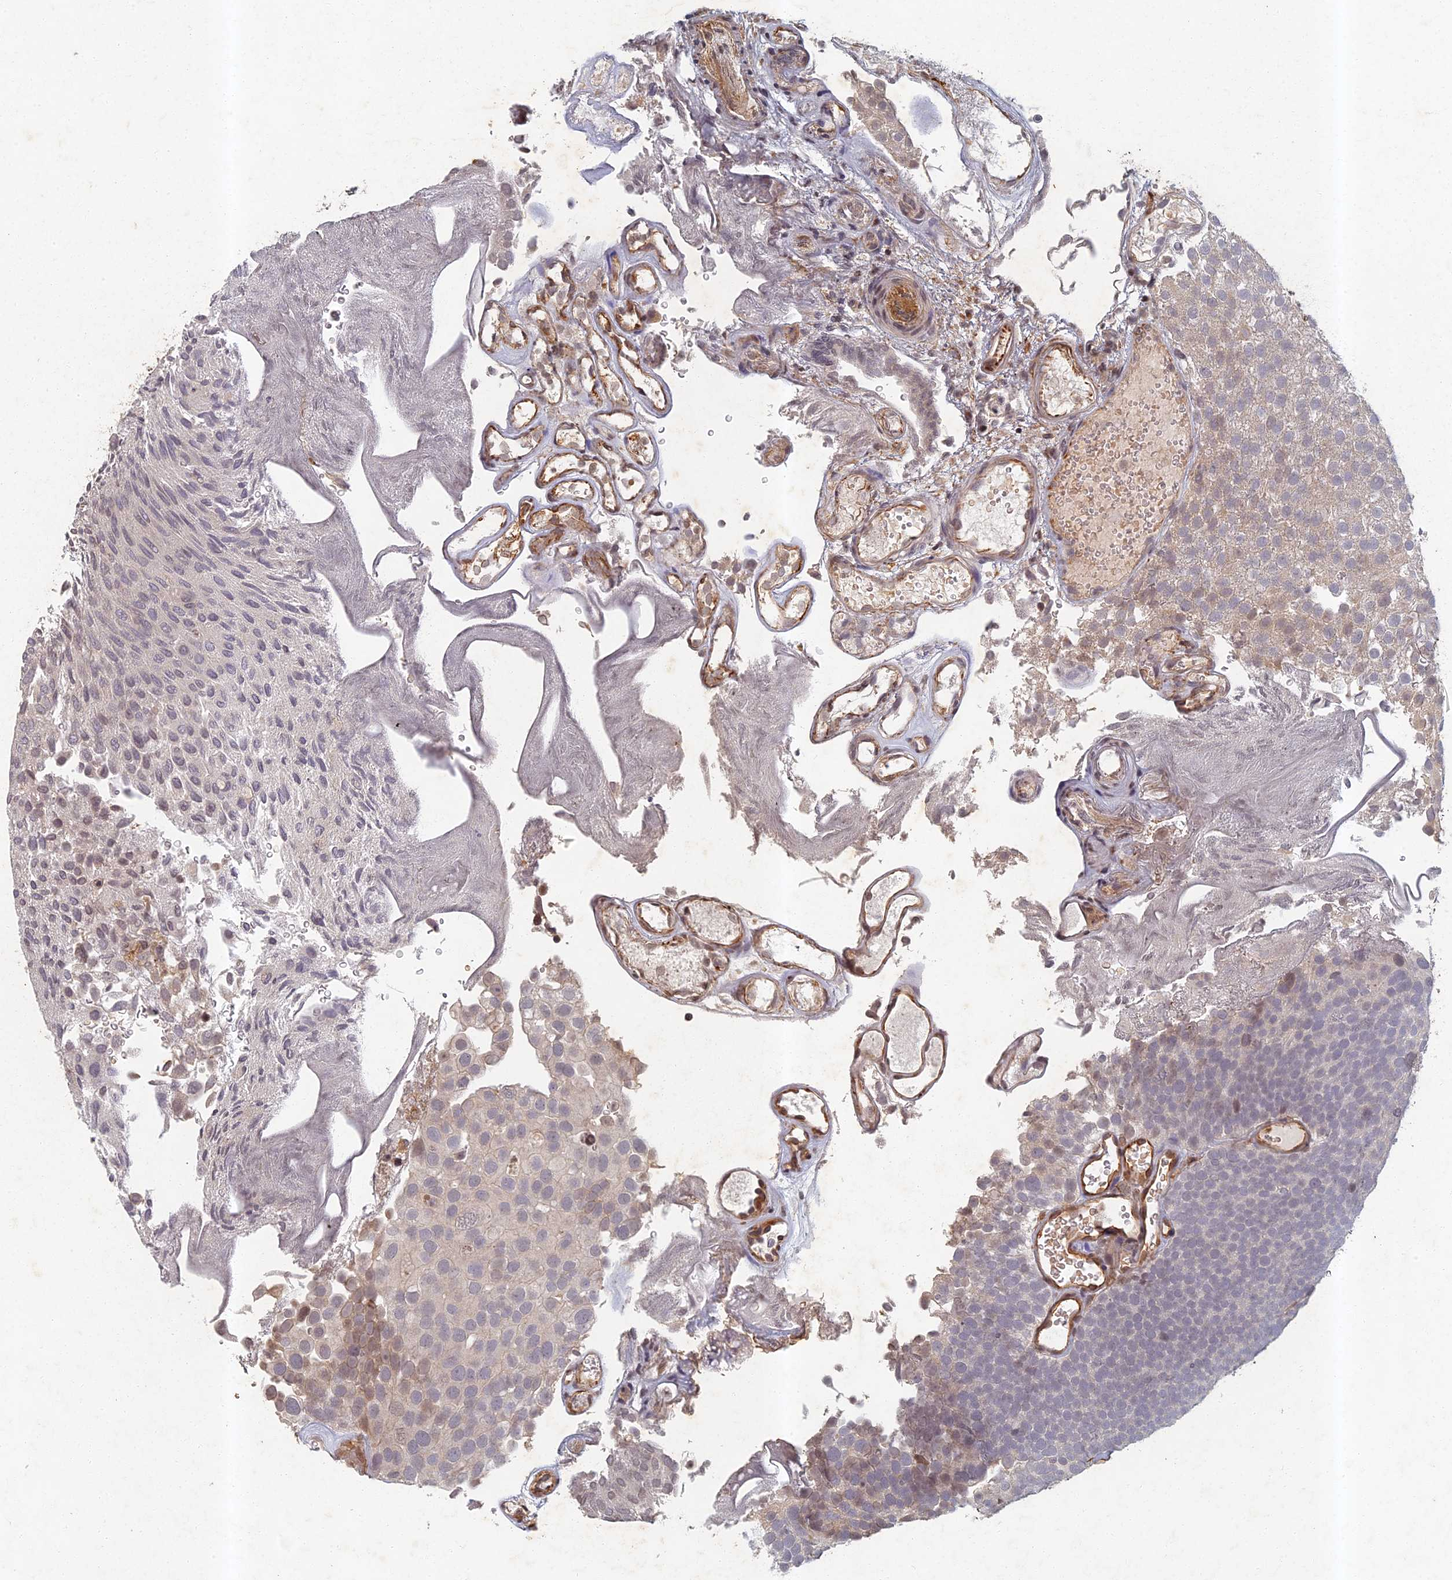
{"staining": {"intensity": "weak", "quantity": "<25%", "location": "nuclear"}, "tissue": "urothelial cancer", "cell_type": "Tumor cells", "image_type": "cancer", "snomed": [{"axis": "morphology", "description": "Urothelial carcinoma, Low grade"}, {"axis": "topography", "description": "Urinary bladder"}], "caption": "IHC of urothelial cancer shows no staining in tumor cells.", "gene": "ABCB10", "patient": {"sex": "male", "age": 78}}